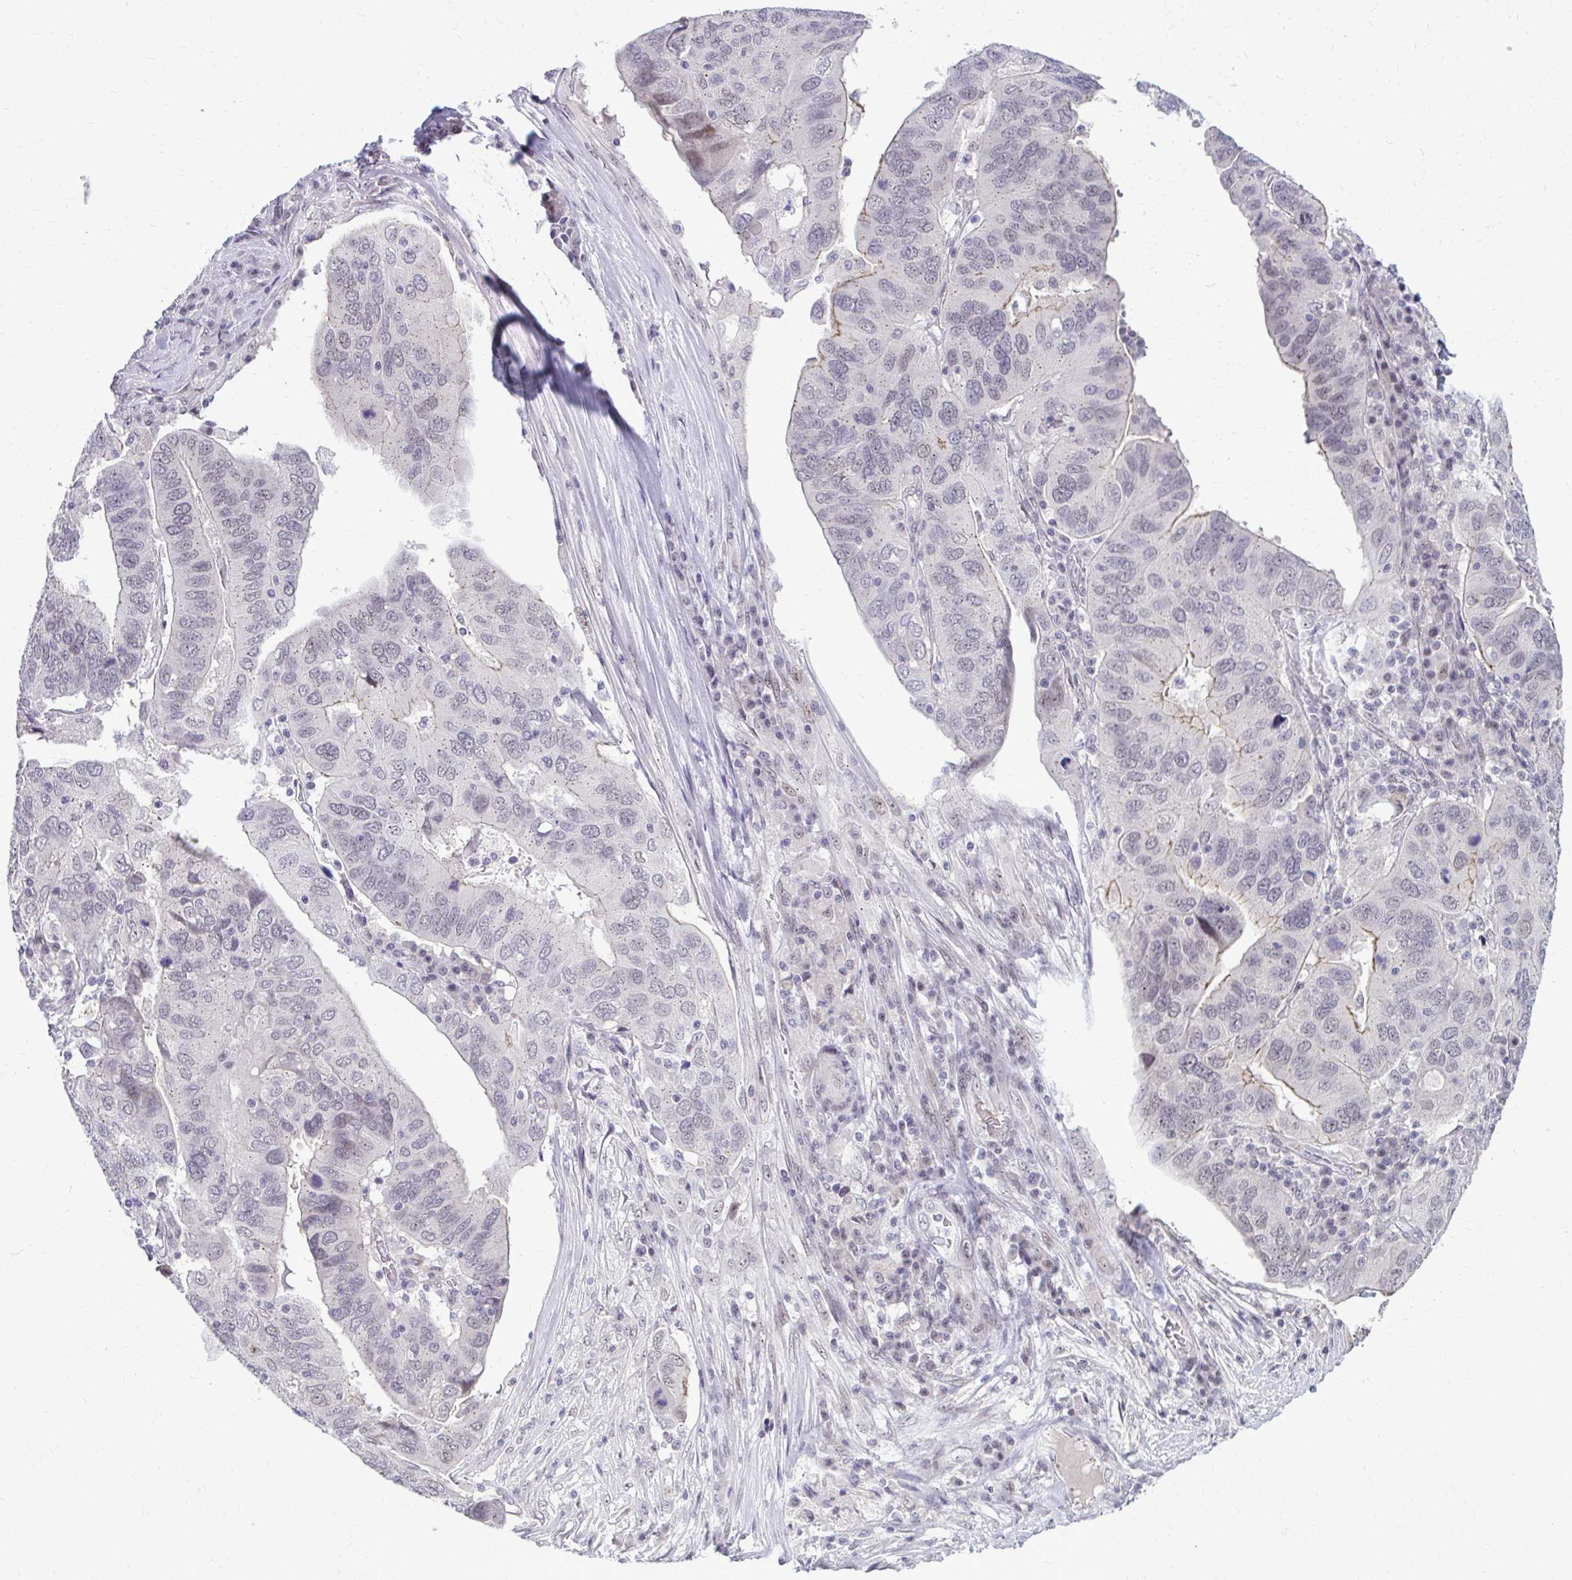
{"staining": {"intensity": "weak", "quantity": "<25%", "location": "nuclear"}, "tissue": "ovarian cancer", "cell_type": "Tumor cells", "image_type": "cancer", "snomed": [{"axis": "morphology", "description": "Cystadenocarcinoma, serous, NOS"}, {"axis": "topography", "description": "Ovary"}], "caption": "High magnification brightfield microscopy of ovarian serous cystadenocarcinoma stained with DAB (3,3'-diaminobenzidine) (brown) and counterstained with hematoxylin (blue): tumor cells show no significant positivity.", "gene": "MAF1", "patient": {"sex": "female", "age": 79}}